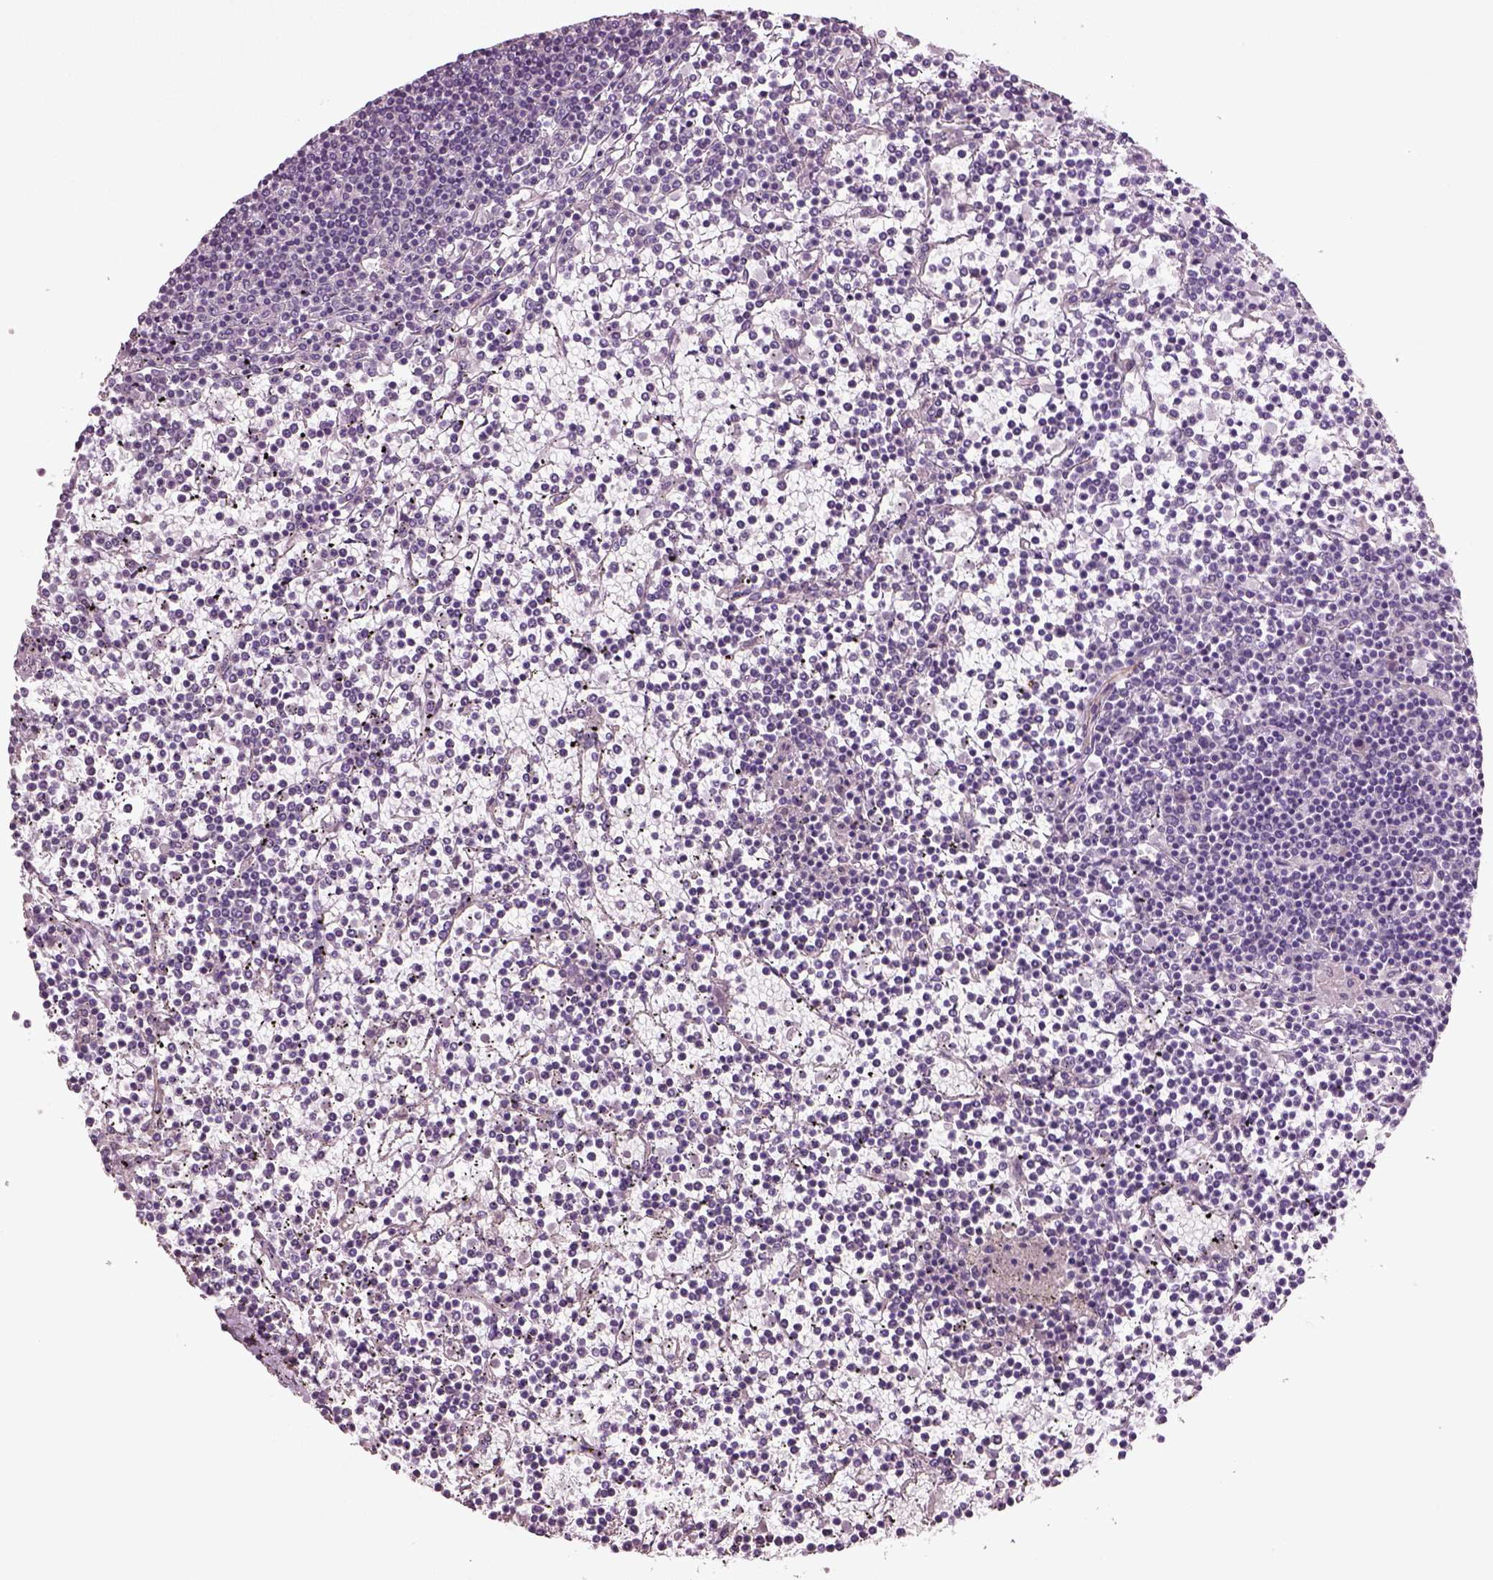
{"staining": {"intensity": "negative", "quantity": "none", "location": "none"}, "tissue": "lymphoma", "cell_type": "Tumor cells", "image_type": "cancer", "snomed": [{"axis": "morphology", "description": "Malignant lymphoma, non-Hodgkin's type, Low grade"}, {"axis": "topography", "description": "Spleen"}], "caption": "Immunohistochemical staining of human low-grade malignant lymphoma, non-Hodgkin's type displays no significant positivity in tumor cells. (DAB (3,3'-diaminobenzidine) immunohistochemistry visualized using brightfield microscopy, high magnification).", "gene": "DUOXA2", "patient": {"sex": "female", "age": 19}}